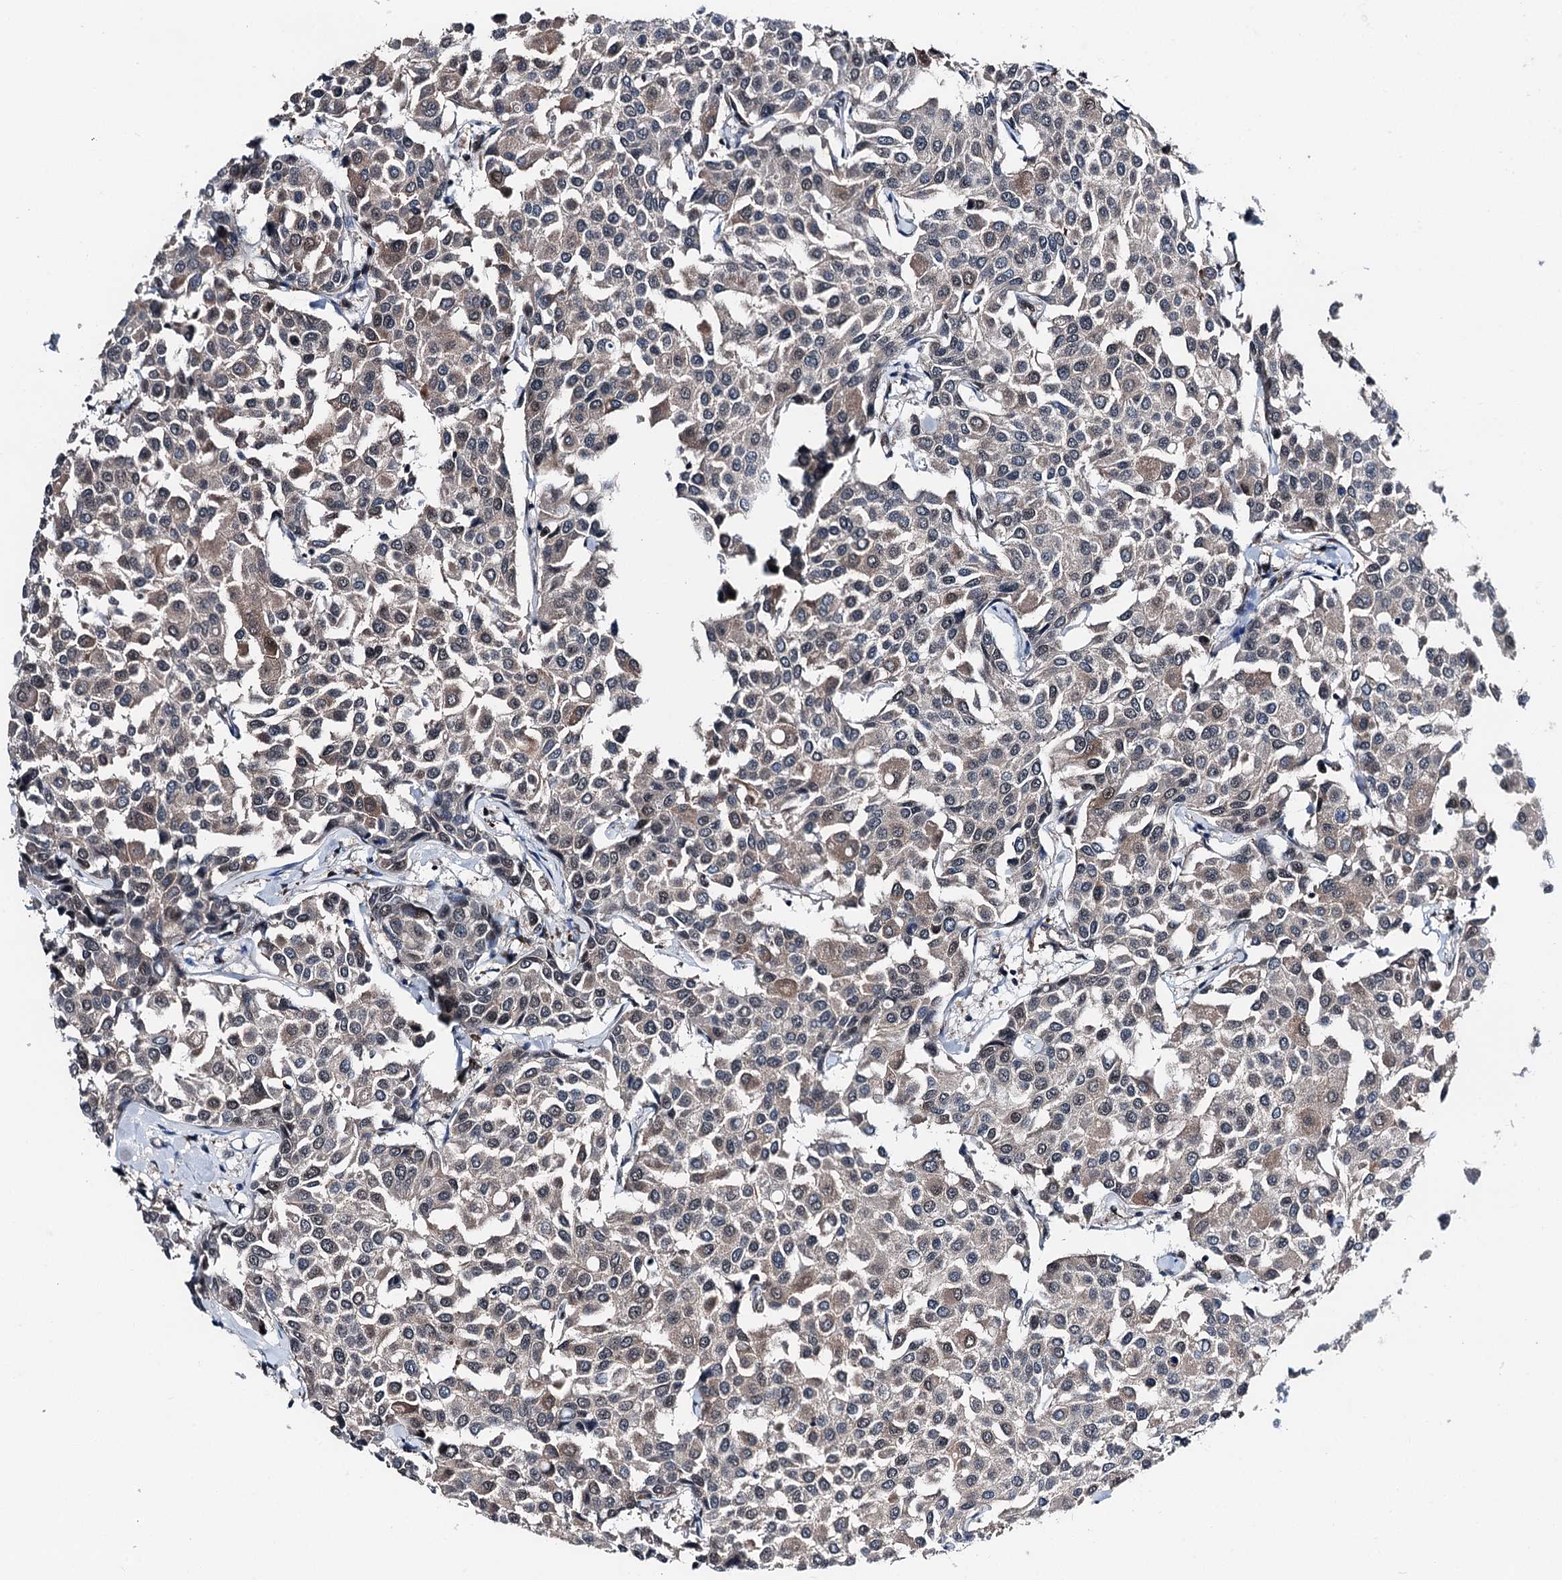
{"staining": {"intensity": "weak", "quantity": "25%-75%", "location": "nuclear"}, "tissue": "breast cancer", "cell_type": "Tumor cells", "image_type": "cancer", "snomed": [{"axis": "morphology", "description": "Duct carcinoma"}, {"axis": "topography", "description": "Breast"}], "caption": "Intraductal carcinoma (breast) was stained to show a protein in brown. There is low levels of weak nuclear staining in approximately 25%-75% of tumor cells.", "gene": "PSMD13", "patient": {"sex": "female", "age": 55}}